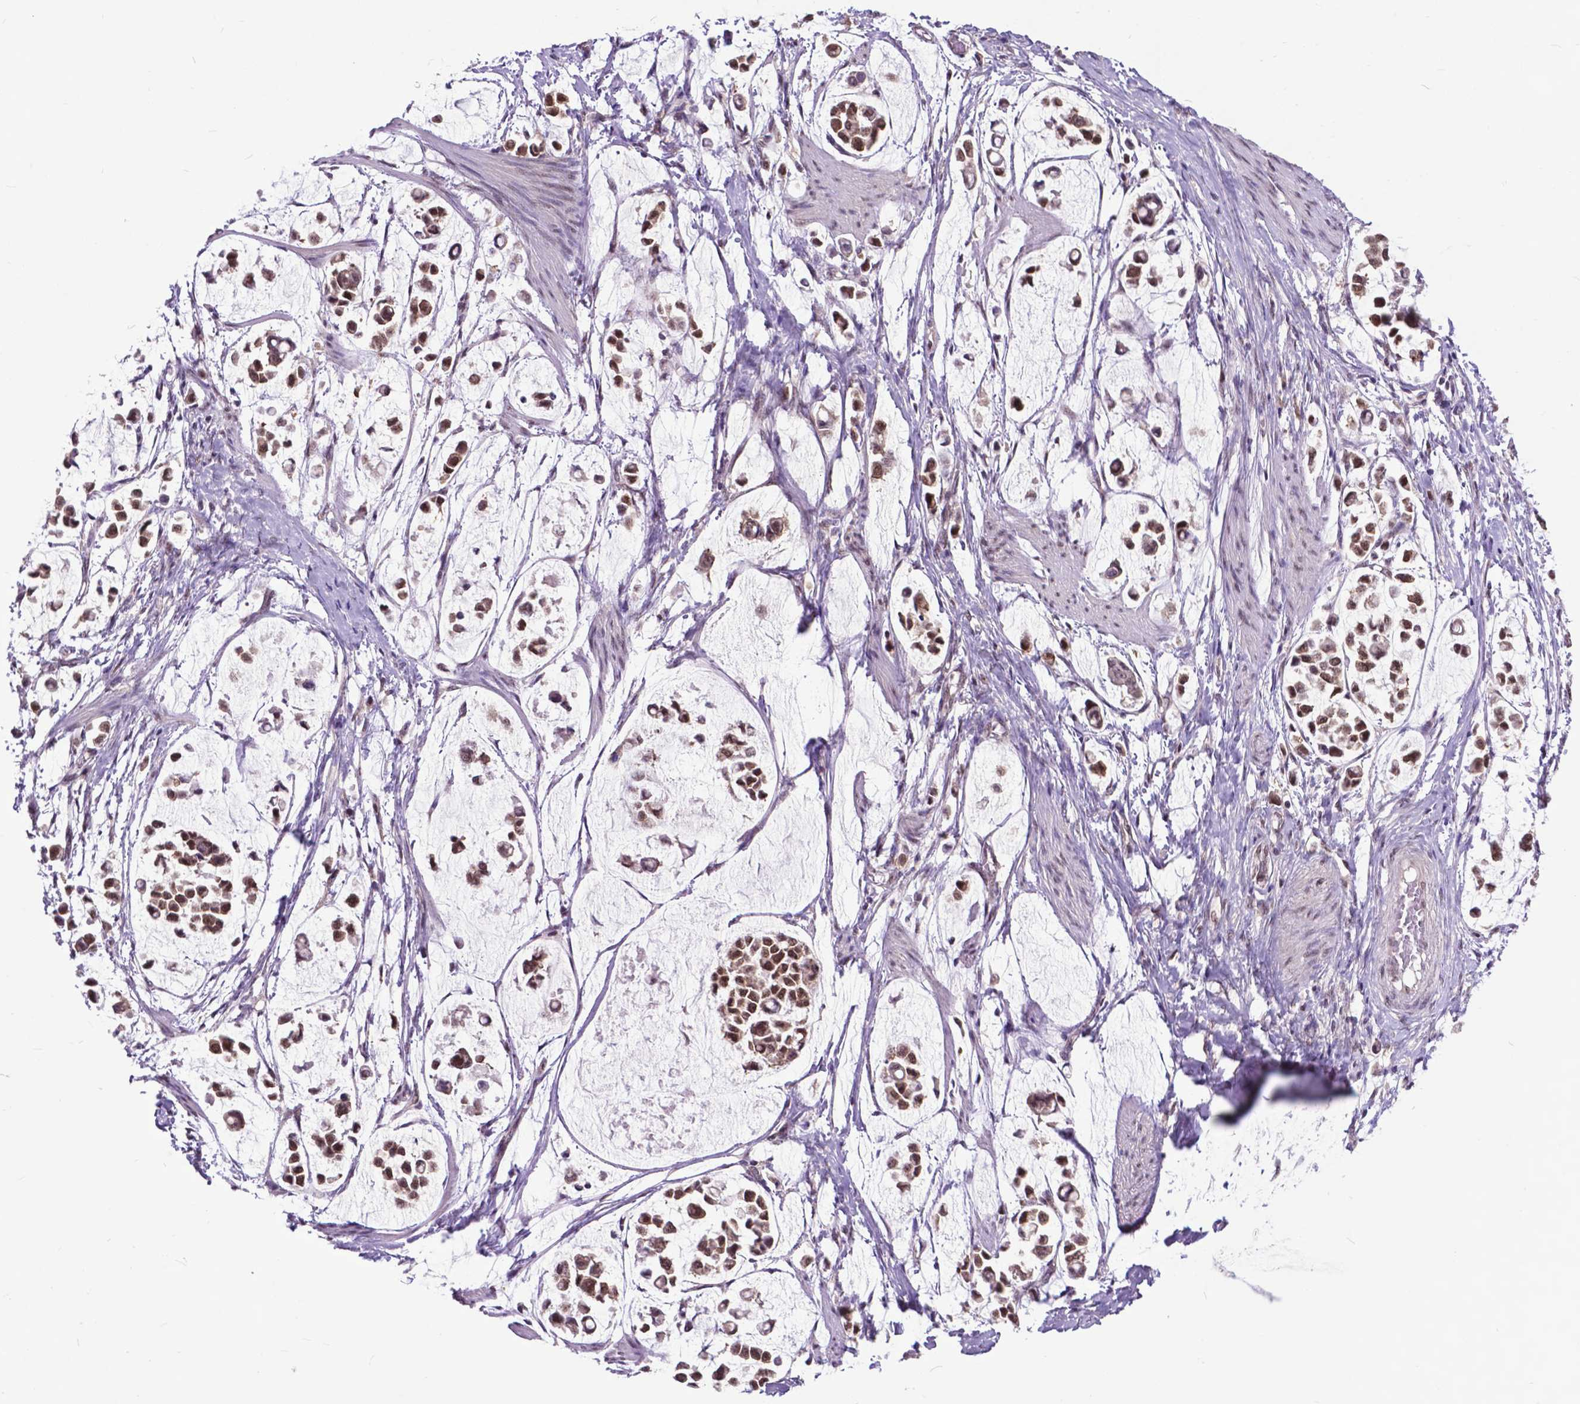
{"staining": {"intensity": "moderate", "quantity": ">75%", "location": "nuclear"}, "tissue": "stomach cancer", "cell_type": "Tumor cells", "image_type": "cancer", "snomed": [{"axis": "morphology", "description": "Adenocarcinoma, NOS"}, {"axis": "topography", "description": "Stomach"}], "caption": "Tumor cells show moderate nuclear staining in about >75% of cells in stomach cancer.", "gene": "FAF1", "patient": {"sex": "male", "age": 82}}